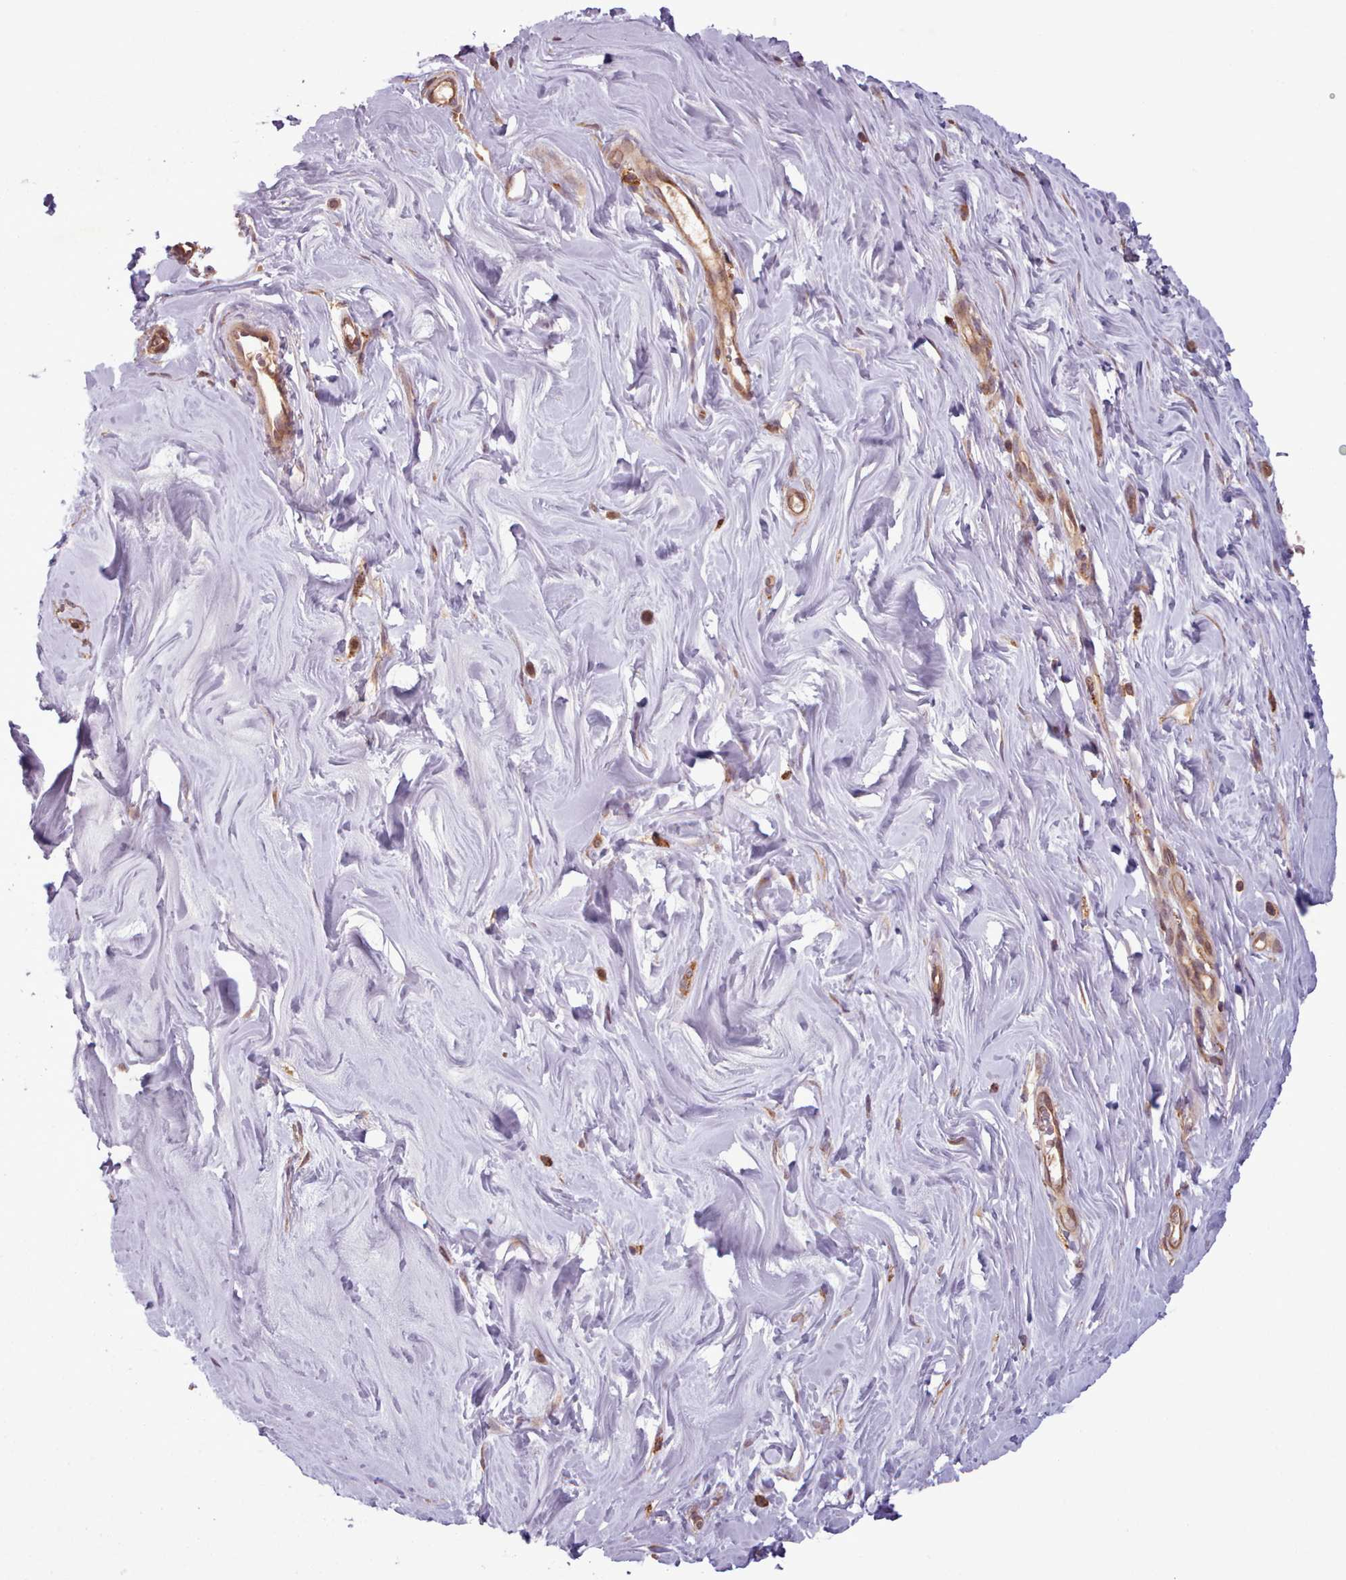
{"staining": {"intensity": "moderate", "quantity": "25%-75%", "location": "cytoplasmic/membranous"}, "tissue": "soft tissue", "cell_type": "Fibroblasts", "image_type": "normal", "snomed": [{"axis": "morphology", "description": "Normal tissue, NOS"}, {"axis": "topography", "description": "Breast"}], "caption": "This histopathology image exhibits IHC staining of normal human soft tissue, with medium moderate cytoplasmic/membranous expression in about 25%-75% of fibroblasts.", "gene": "WASHC2A", "patient": {"sex": "female", "age": 26}}